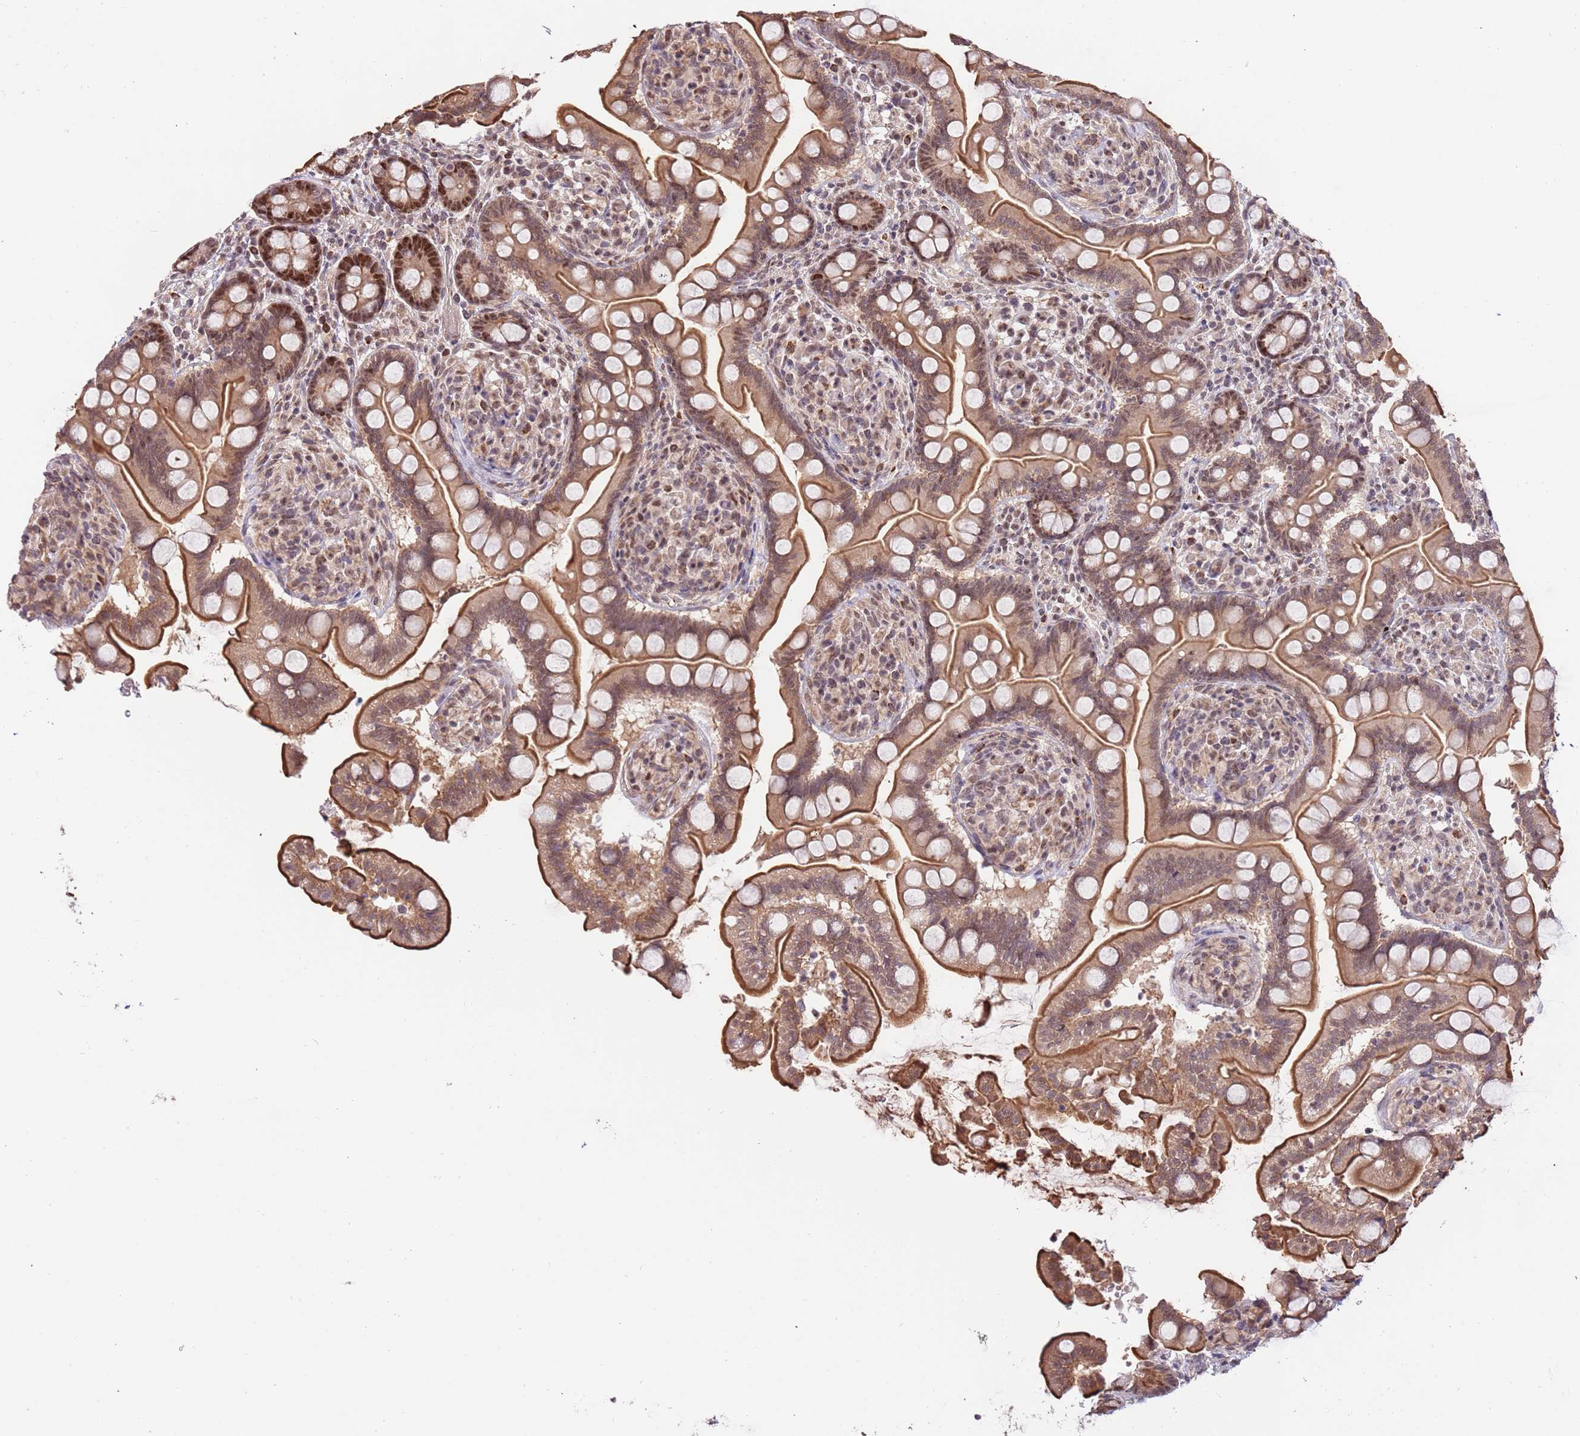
{"staining": {"intensity": "strong", "quantity": ">75%", "location": "cytoplasmic/membranous,nuclear"}, "tissue": "small intestine", "cell_type": "Glandular cells", "image_type": "normal", "snomed": [{"axis": "morphology", "description": "Normal tissue, NOS"}, {"axis": "topography", "description": "Small intestine"}], "caption": "A high amount of strong cytoplasmic/membranous,nuclear expression is appreciated in about >75% of glandular cells in benign small intestine. The protein is shown in brown color, while the nuclei are stained blue.", "gene": "RIF1", "patient": {"sex": "female", "age": 64}}